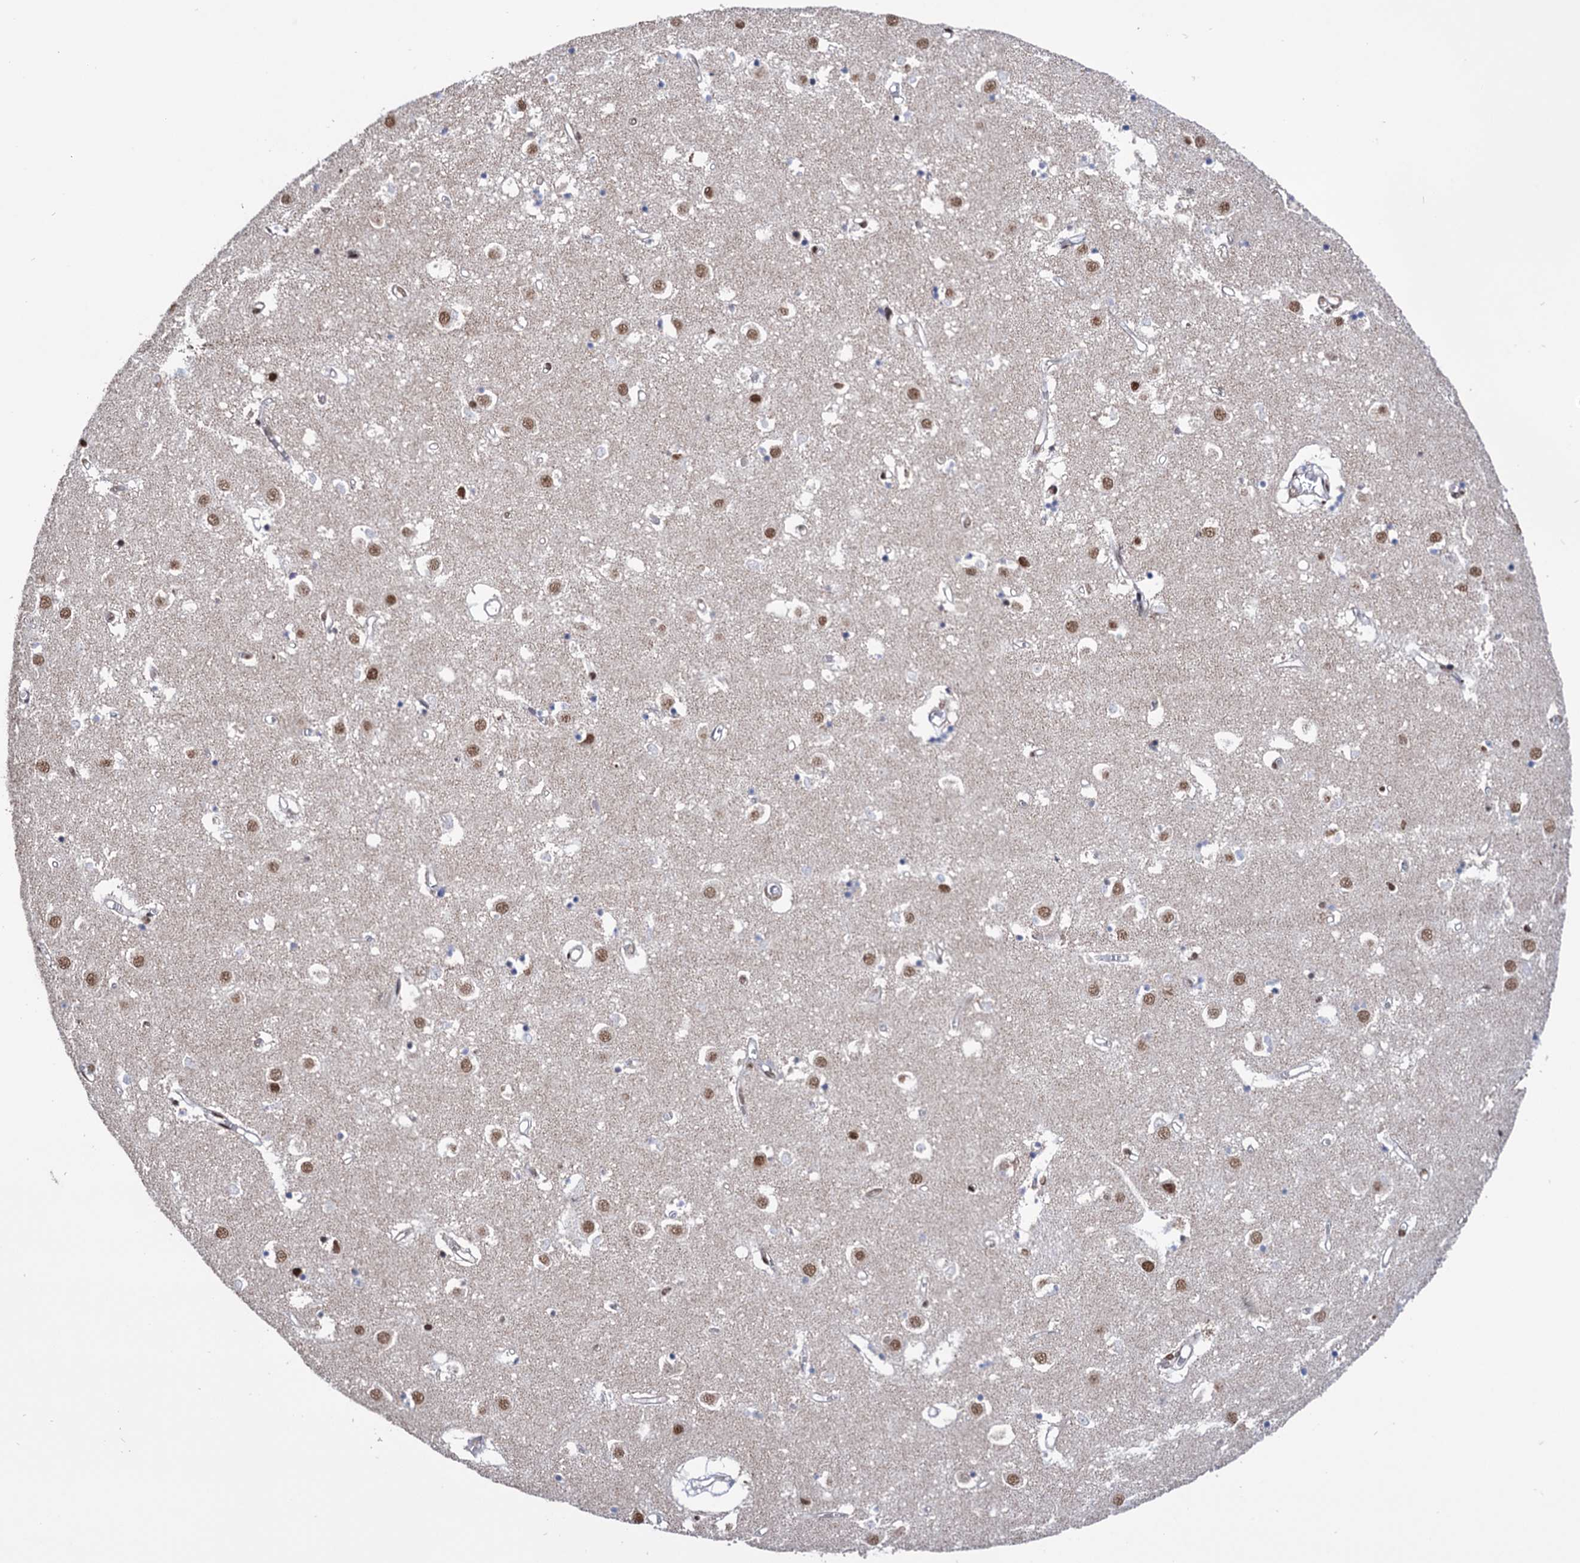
{"staining": {"intensity": "moderate", "quantity": "25%-75%", "location": "nuclear"}, "tissue": "caudate", "cell_type": "Glial cells", "image_type": "normal", "snomed": [{"axis": "morphology", "description": "Normal tissue, NOS"}, {"axis": "topography", "description": "Lateral ventricle wall"}], "caption": "Immunohistochemical staining of unremarkable human caudate demonstrates 25%-75% levels of moderate nuclear protein staining in about 25%-75% of glial cells.", "gene": "ABHD10", "patient": {"sex": "male", "age": 70}}